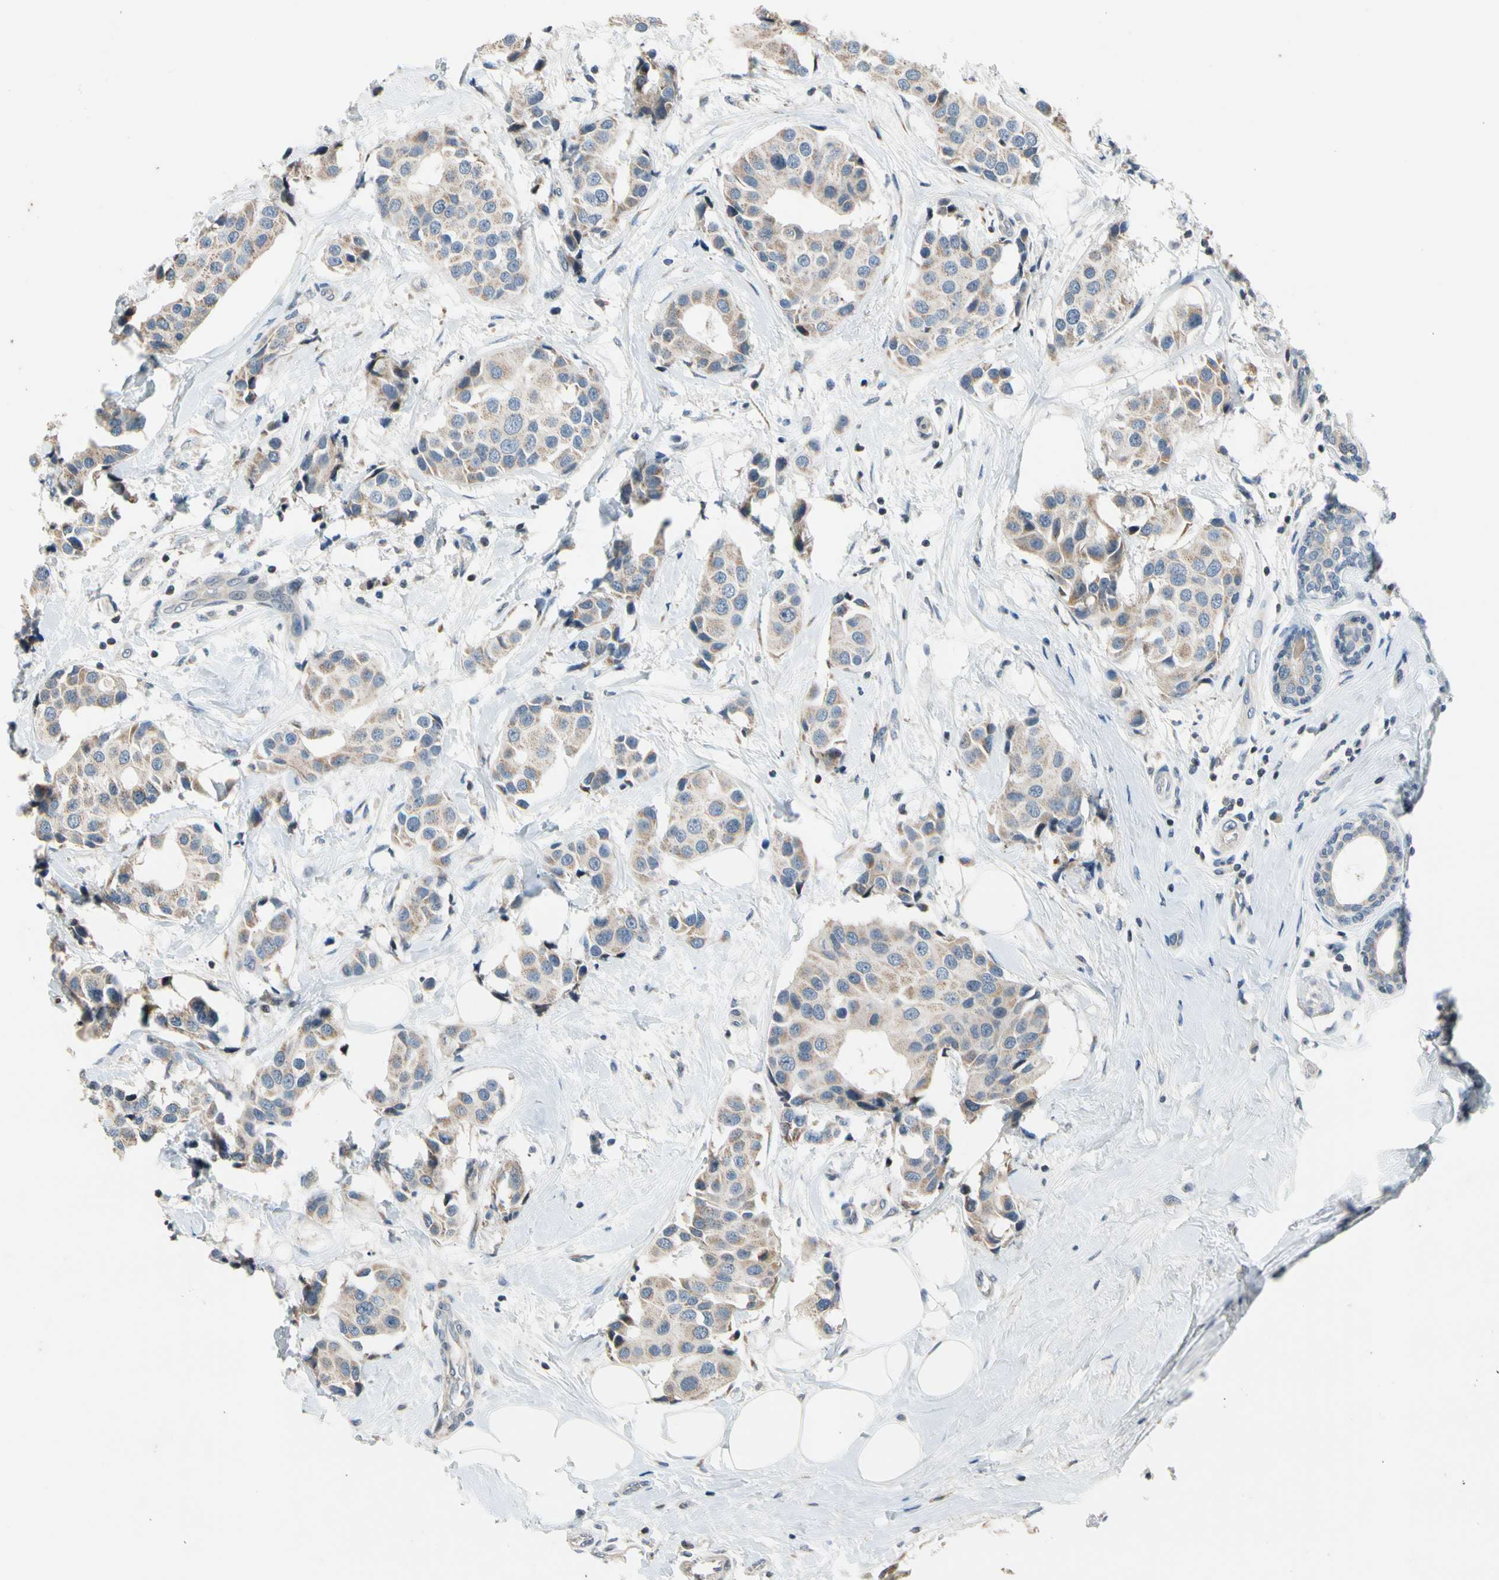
{"staining": {"intensity": "weak", "quantity": "25%-75%", "location": "cytoplasmic/membranous"}, "tissue": "breast cancer", "cell_type": "Tumor cells", "image_type": "cancer", "snomed": [{"axis": "morphology", "description": "Normal tissue, NOS"}, {"axis": "morphology", "description": "Duct carcinoma"}, {"axis": "topography", "description": "Breast"}], "caption": "DAB immunohistochemical staining of breast invasive ductal carcinoma exhibits weak cytoplasmic/membranous protein staining in approximately 25%-75% of tumor cells.", "gene": "SOX30", "patient": {"sex": "female", "age": 39}}